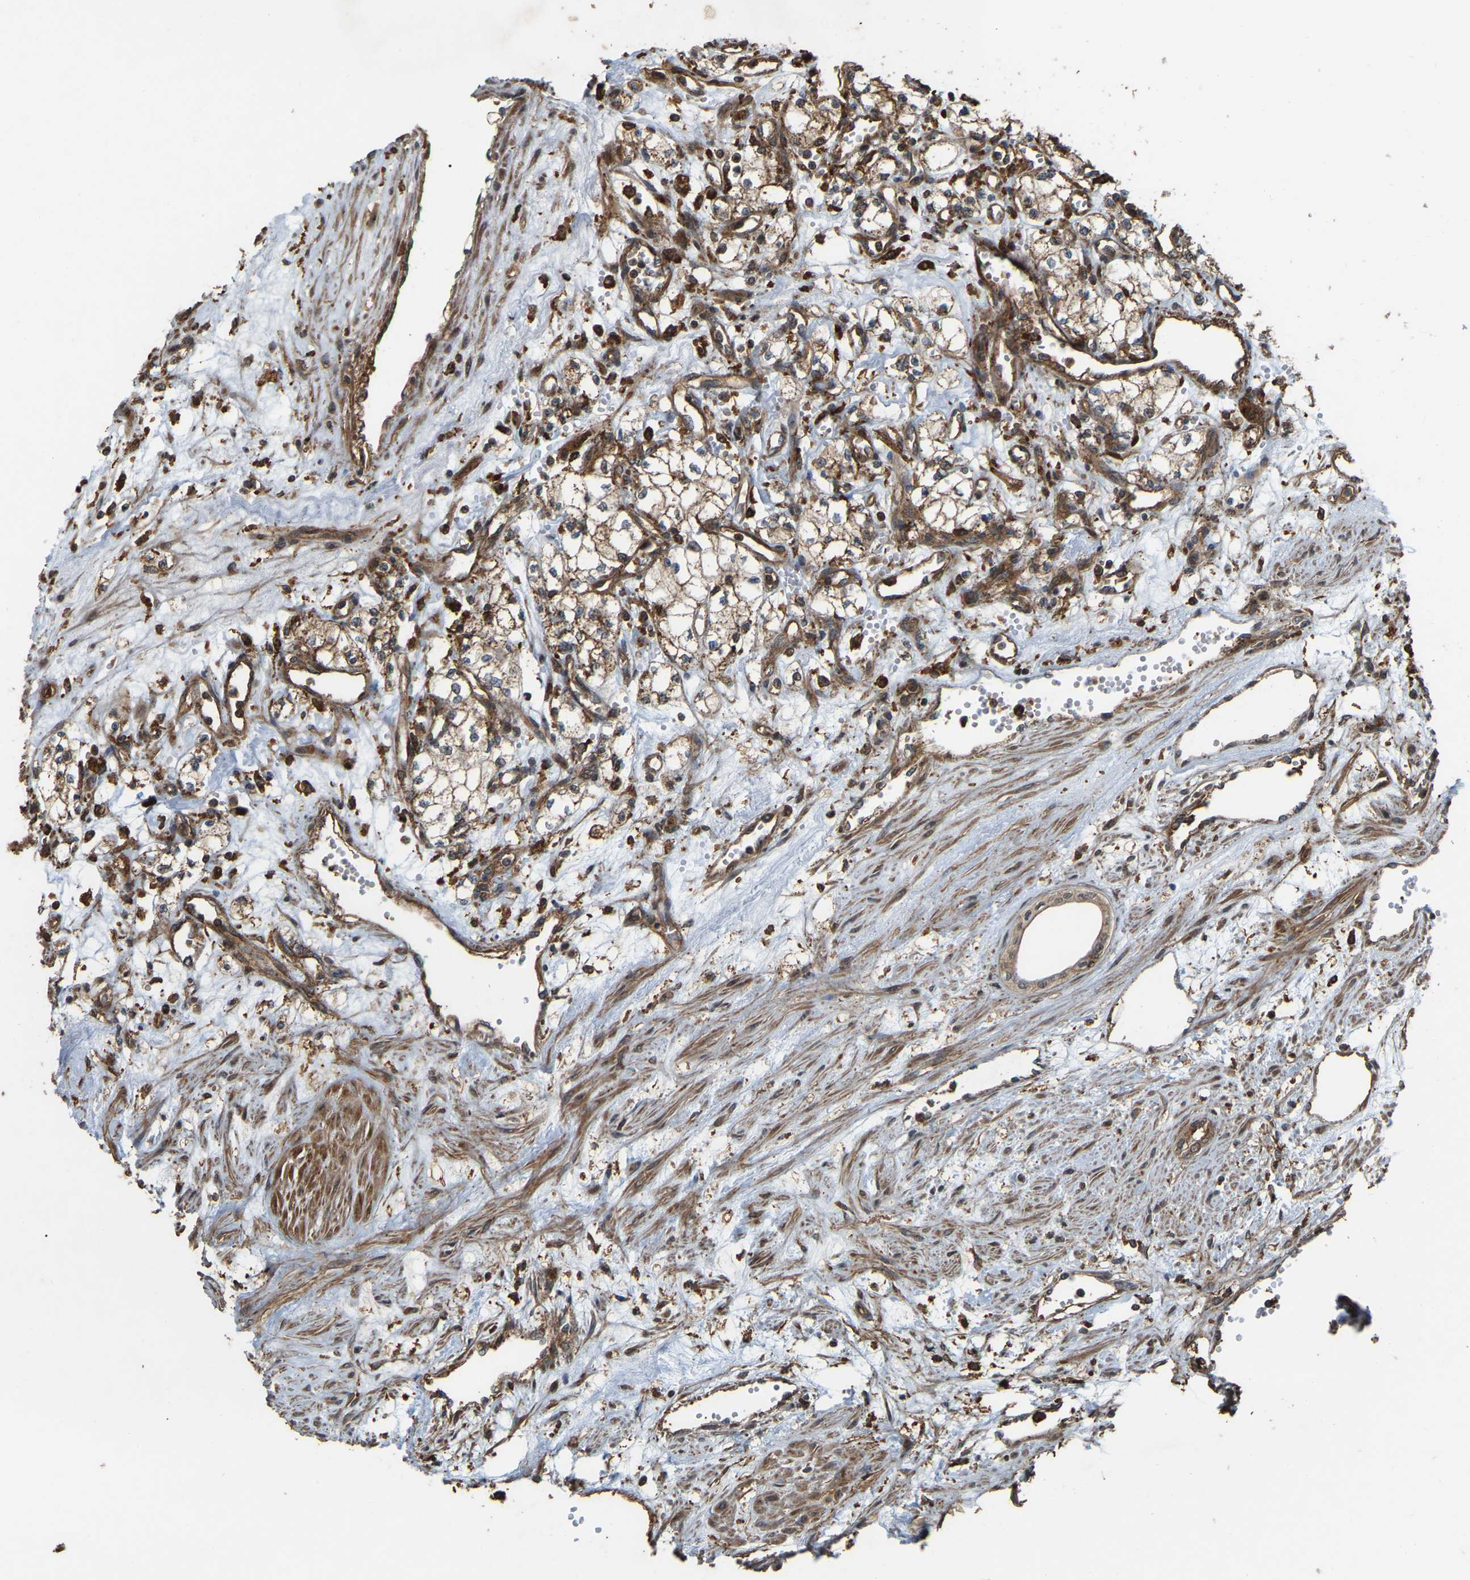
{"staining": {"intensity": "moderate", "quantity": ">75%", "location": "cytoplasmic/membranous"}, "tissue": "renal cancer", "cell_type": "Tumor cells", "image_type": "cancer", "snomed": [{"axis": "morphology", "description": "Adenocarcinoma, NOS"}, {"axis": "topography", "description": "Kidney"}], "caption": "Immunohistochemical staining of adenocarcinoma (renal) exhibits medium levels of moderate cytoplasmic/membranous protein staining in approximately >75% of tumor cells.", "gene": "SAMD9L", "patient": {"sex": "male", "age": 59}}